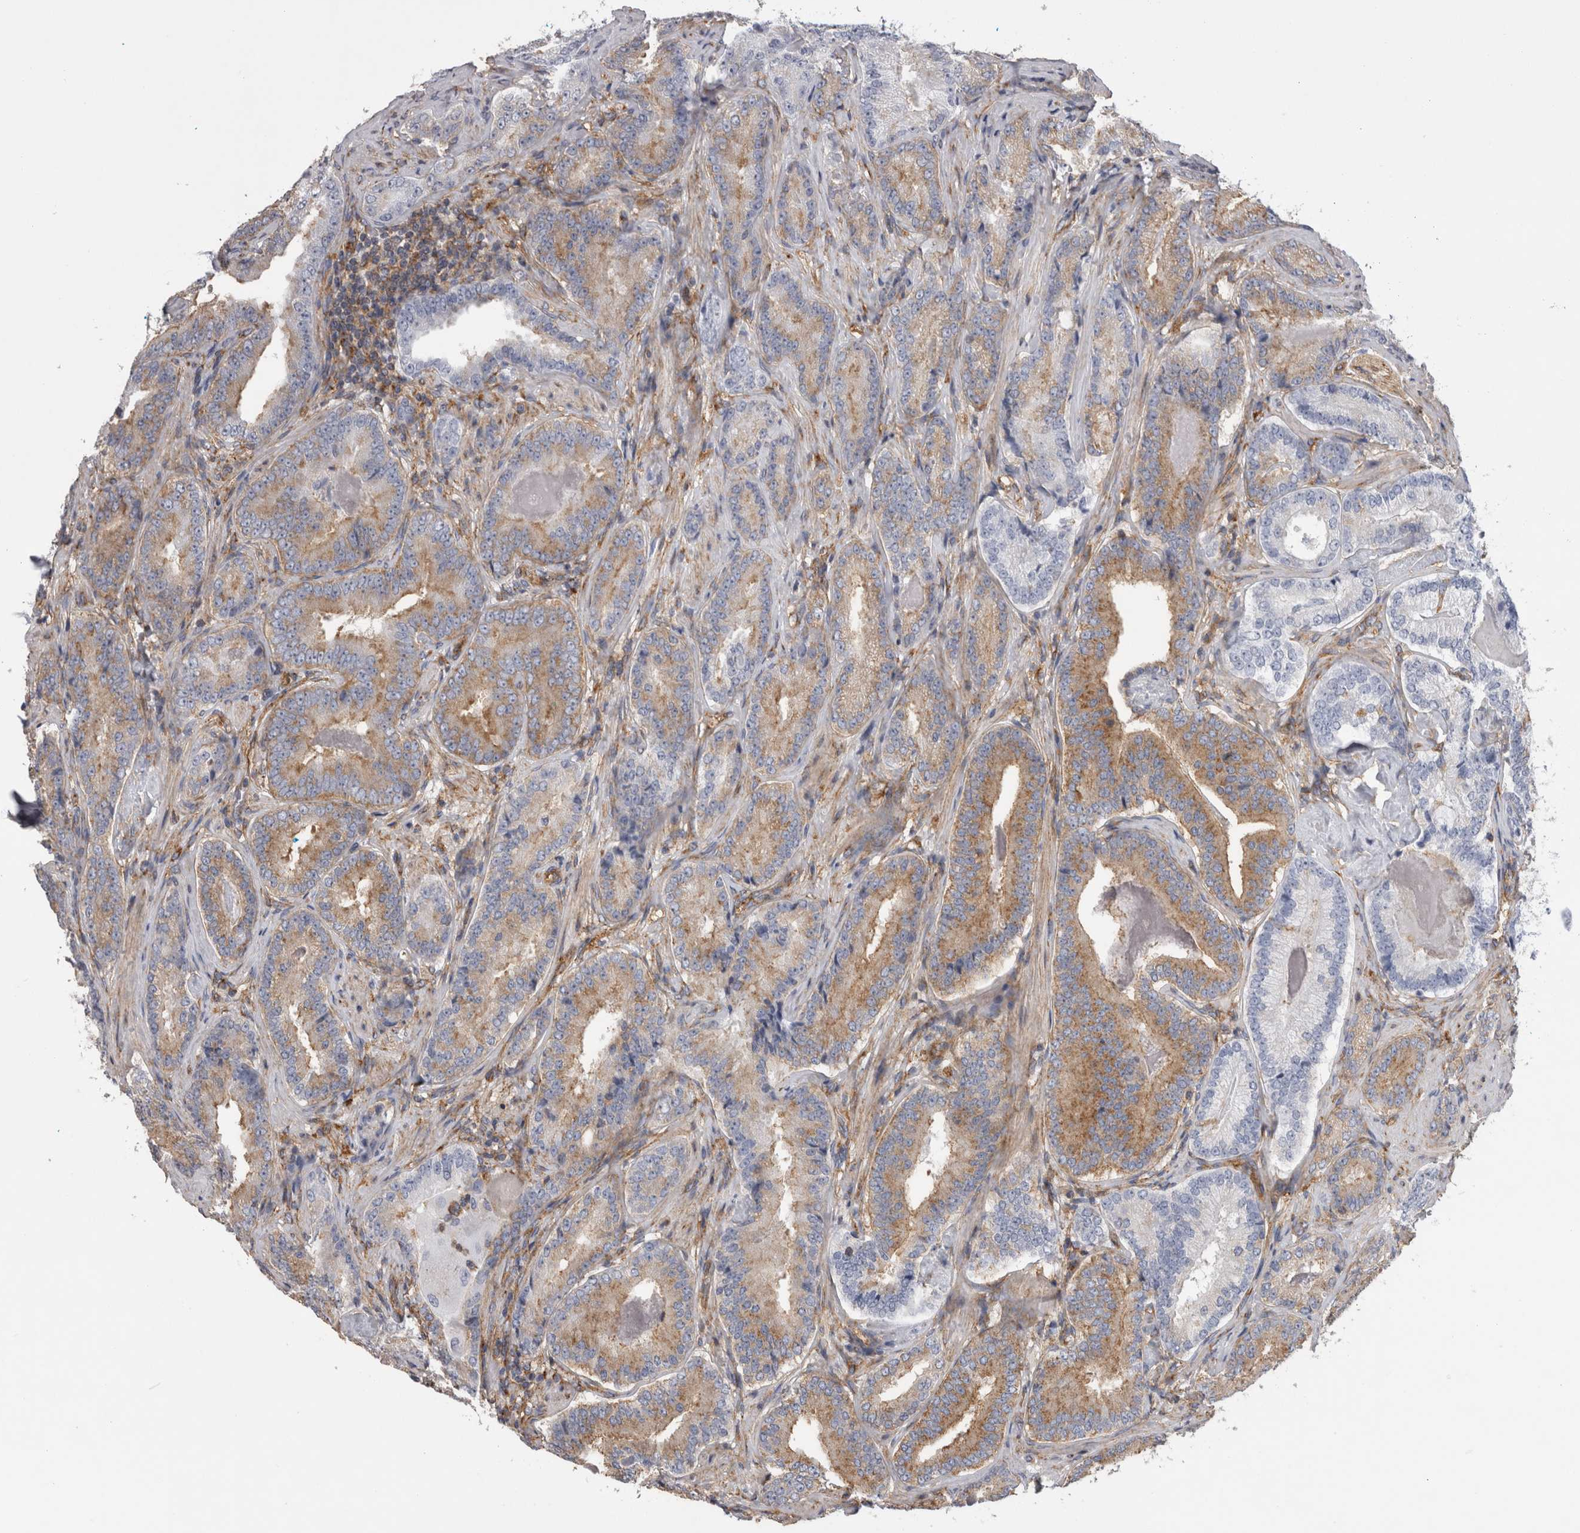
{"staining": {"intensity": "moderate", "quantity": "25%-75%", "location": "cytoplasmic/membranous"}, "tissue": "prostate cancer", "cell_type": "Tumor cells", "image_type": "cancer", "snomed": [{"axis": "morphology", "description": "Adenocarcinoma, Low grade"}, {"axis": "topography", "description": "Prostate"}], "caption": "Approximately 25%-75% of tumor cells in human low-grade adenocarcinoma (prostate) demonstrate moderate cytoplasmic/membranous protein staining as visualized by brown immunohistochemical staining.", "gene": "ATXN3", "patient": {"sex": "male", "age": 51}}